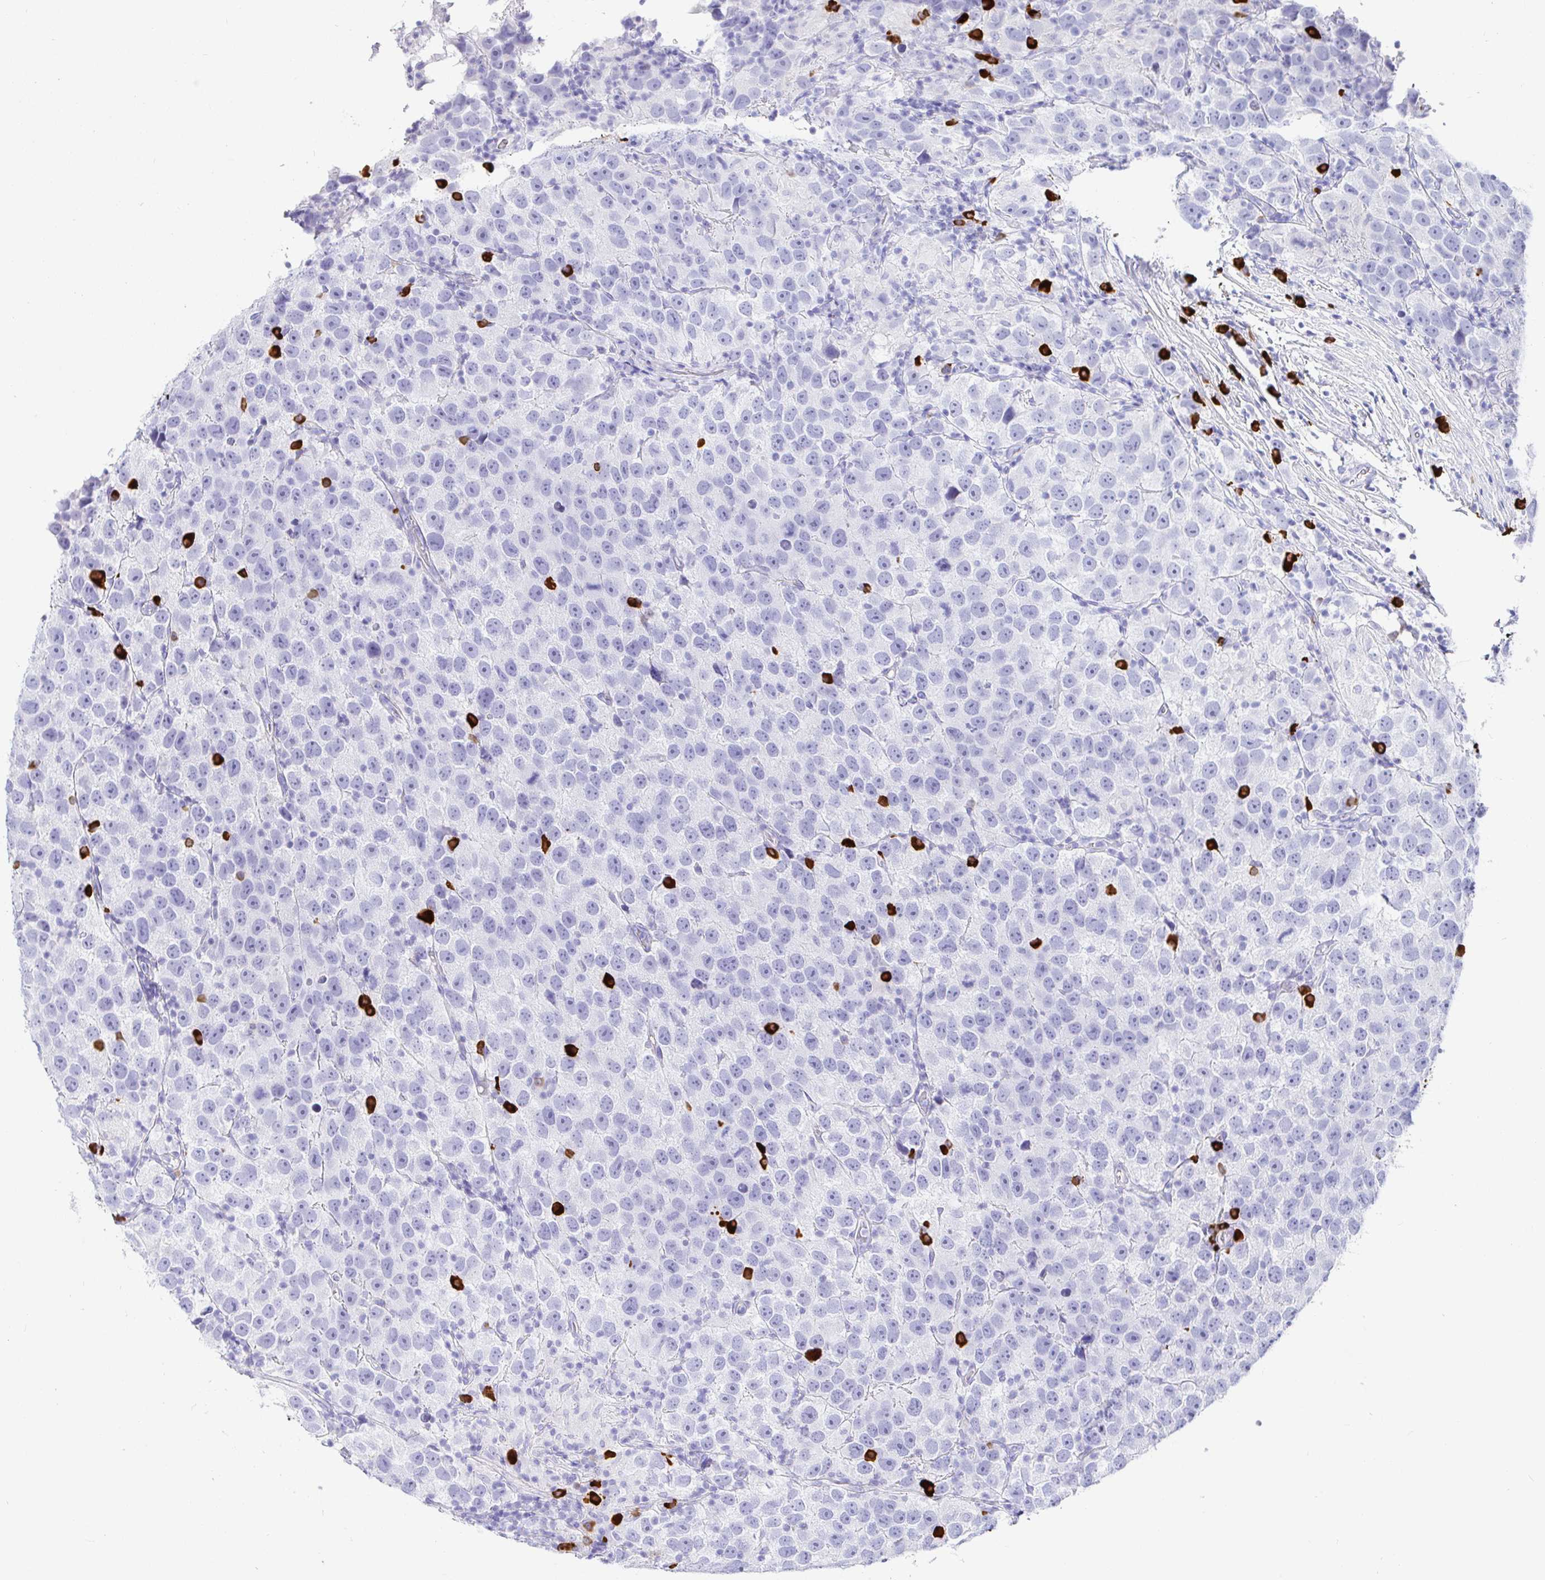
{"staining": {"intensity": "negative", "quantity": "none", "location": "none"}, "tissue": "testis cancer", "cell_type": "Tumor cells", "image_type": "cancer", "snomed": [{"axis": "morphology", "description": "Seminoma, NOS"}, {"axis": "topography", "description": "Testis"}], "caption": "Image shows no significant protein expression in tumor cells of seminoma (testis). (Stains: DAB (3,3'-diaminobenzidine) immunohistochemistry with hematoxylin counter stain, Microscopy: brightfield microscopy at high magnification).", "gene": "CCDC62", "patient": {"sex": "male", "age": 26}}